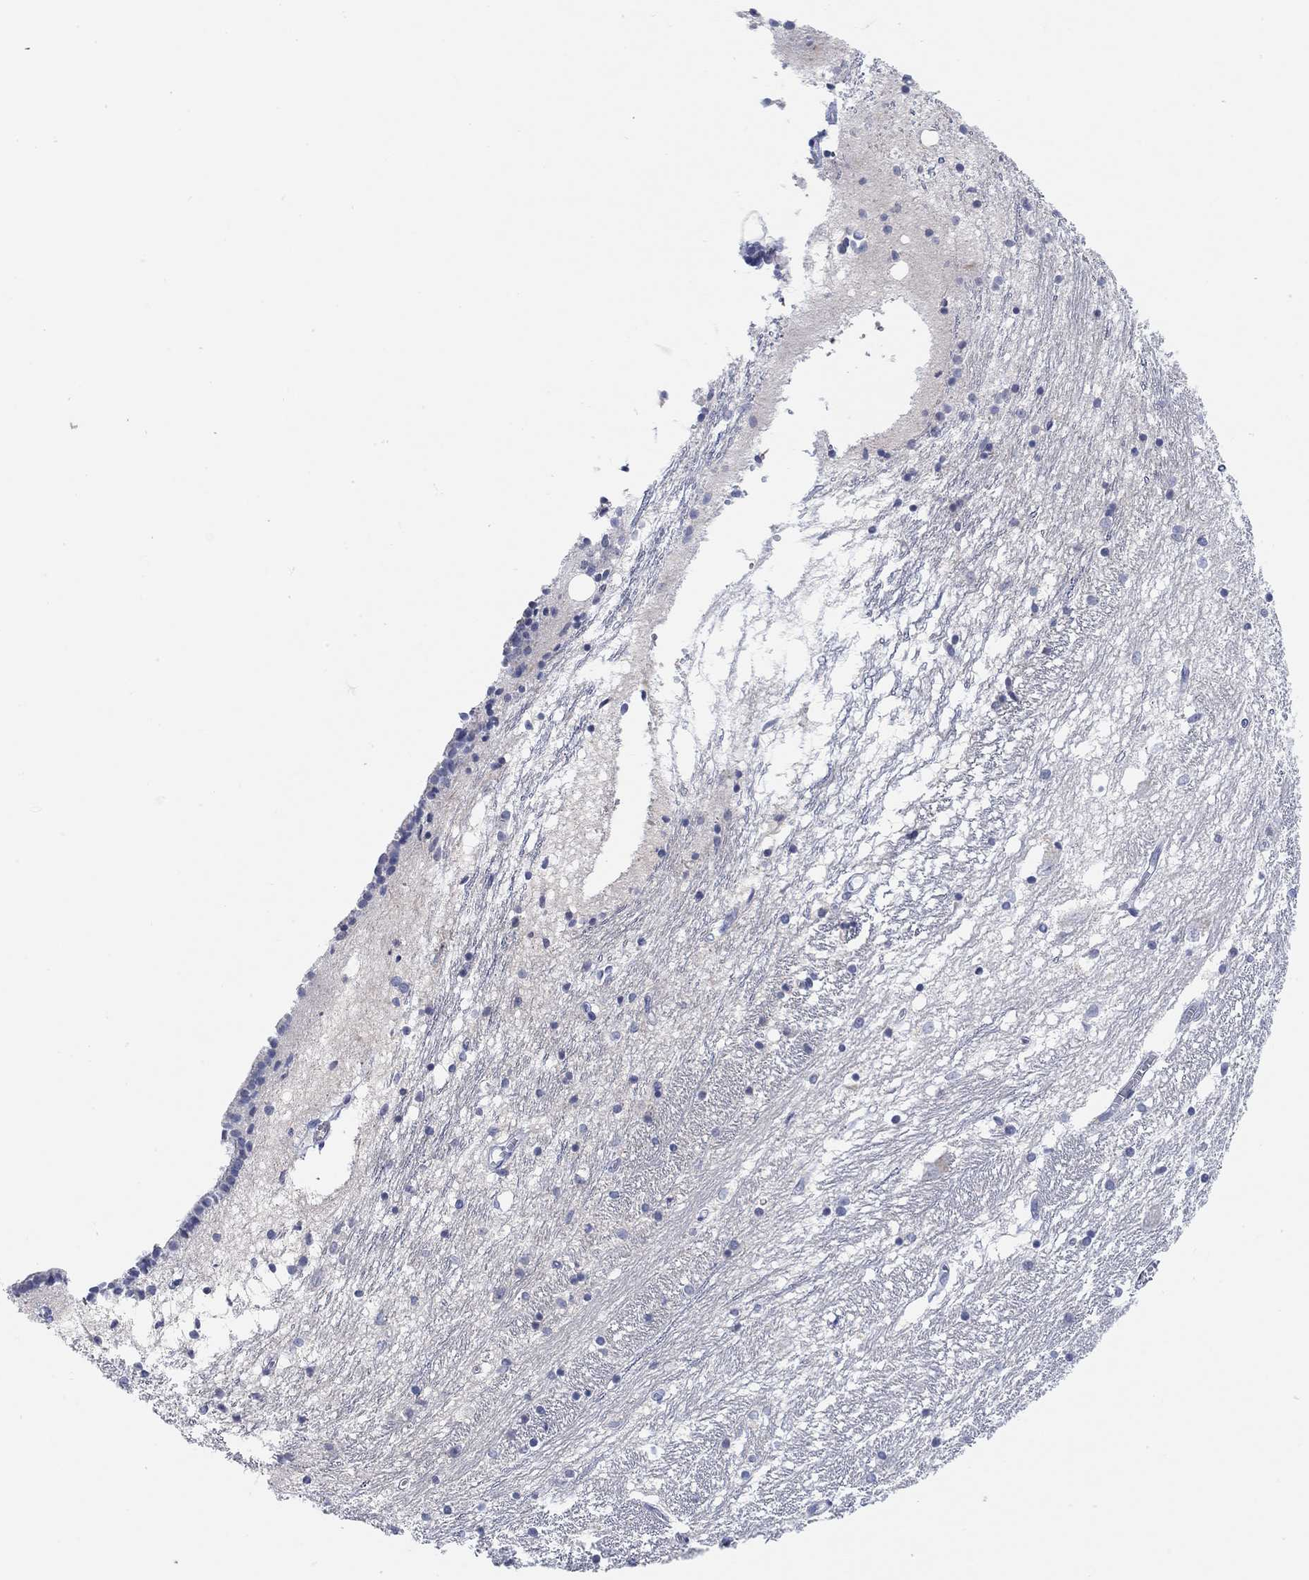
{"staining": {"intensity": "negative", "quantity": "none", "location": "none"}, "tissue": "caudate", "cell_type": "Glial cells", "image_type": "normal", "snomed": [{"axis": "morphology", "description": "Normal tissue, NOS"}, {"axis": "topography", "description": "Lateral ventricle wall"}], "caption": "Protein analysis of unremarkable caudate shows no significant expression in glial cells. Brightfield microscopy of IHC stained with DAB (3,3'-diaminobenzidine) (brown) and hematoxylin (blue), captured at high magnification.", "gene": "ATP6V1E2", "patient": {"sex": "female", "age": 71}}